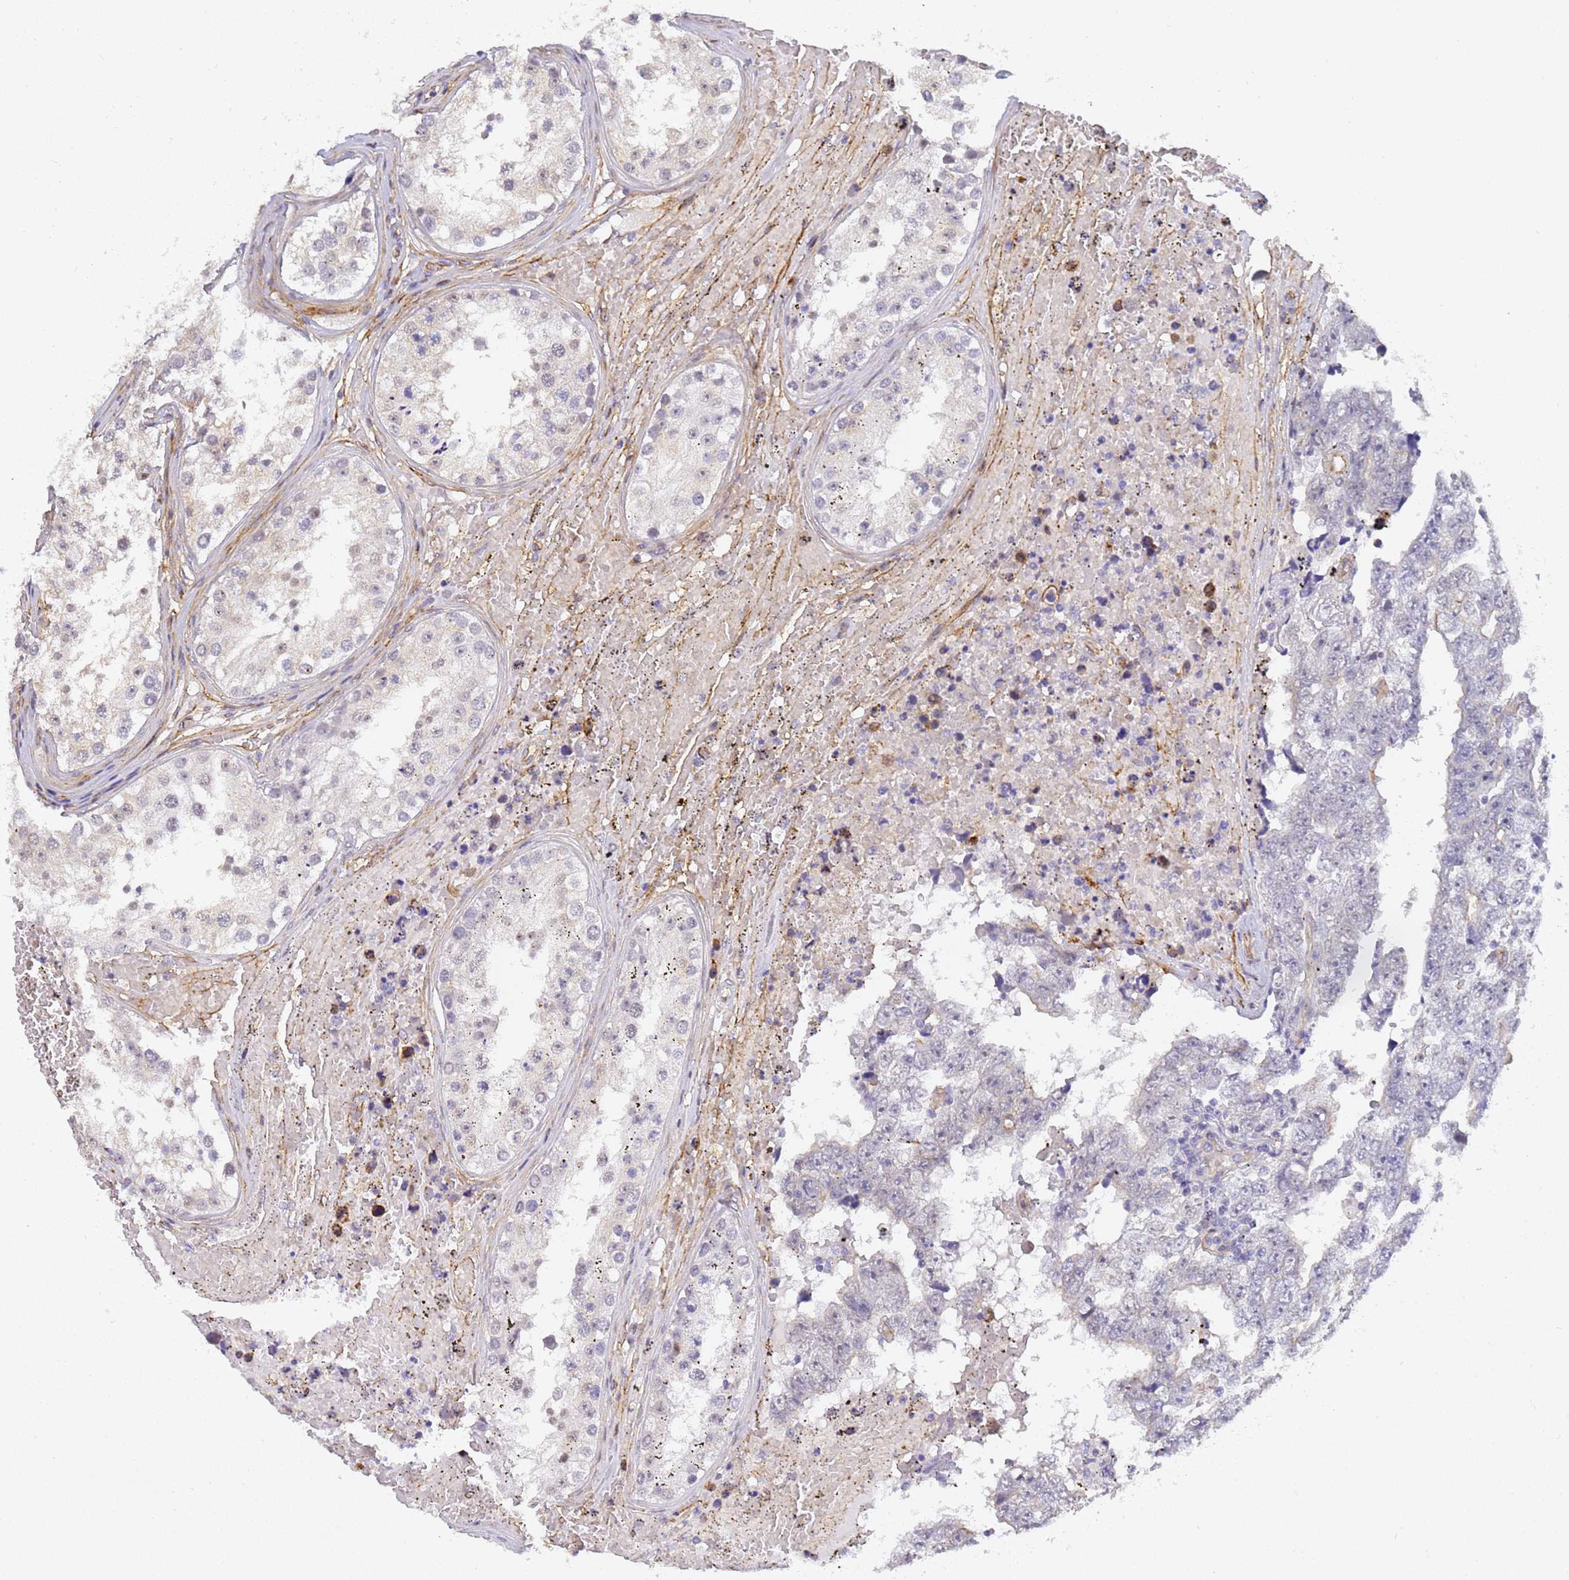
{"staining": {"intensity": "moderate", "quantity": "<25%", "location": "cytoplasmic/membranous,nuclear"}, "tissue": "testis cancer", "cell_type": "Tumor cells", "image_type": "cancer", "snomed": [{"axis": "morphology", "description": "Carcinoma, Embryonal, NOS"}, {"axis": "topography", "description": "Testis"}], "caption": "Approximately <25% of tumor cells in human testis cancer show moderate cytoplasmic/membranous and nuclear protein positivity as visualized by brown immunohistochemical staining.", "gene": "GON4L", "patient": {"sex": "male", "age": 25}}